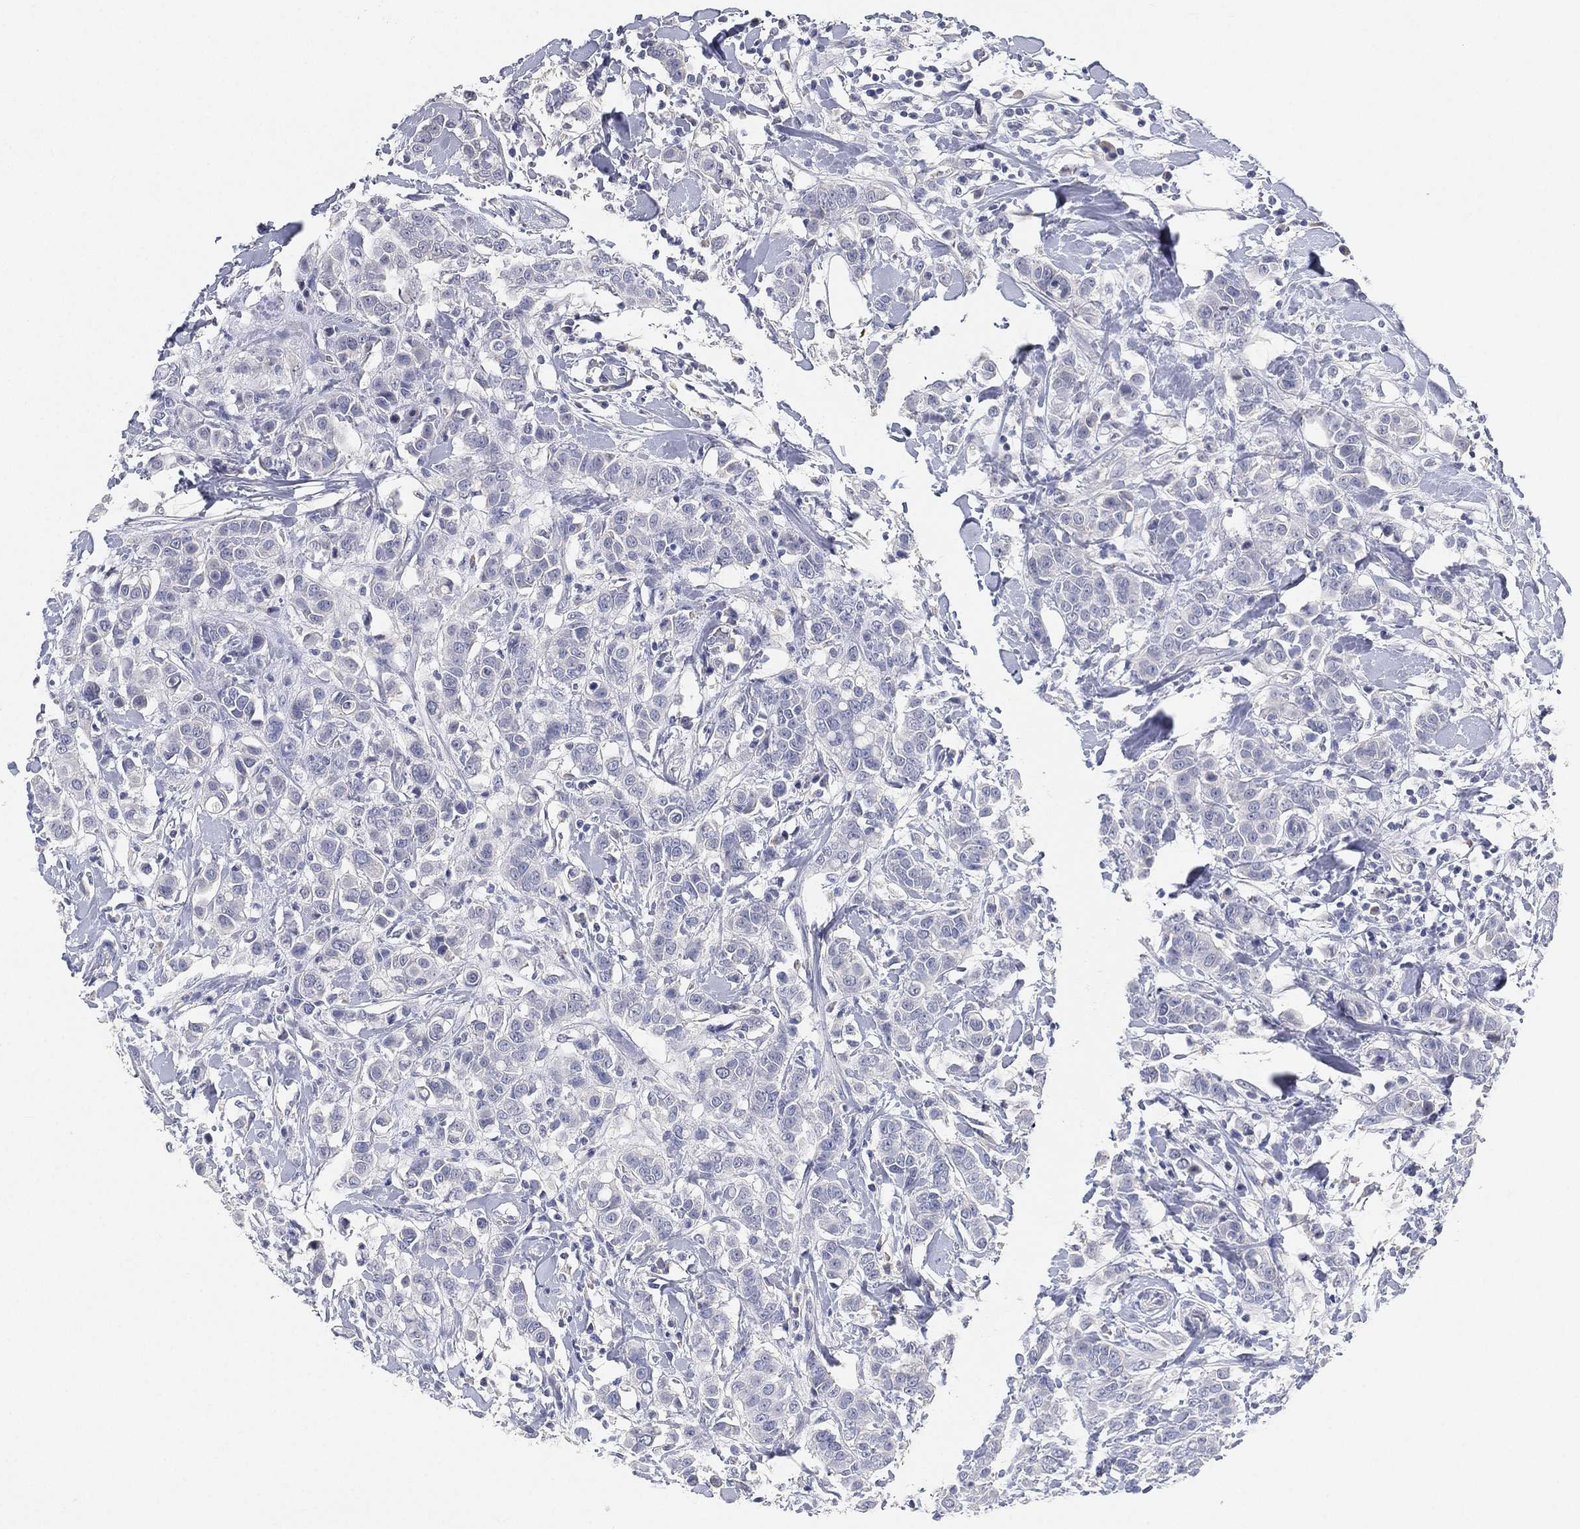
{"staining": {"intensity": "negative", "quantity": "none", "location": "none"}, "tissue": "breast cancer", "cell_type": "Tumor cells", "image_type": "cancer", "snomed": [{"axis": "morphology", "description": "Duct carcinoma"}, {"axis": "topography", "description": "Breast"}], "caption": "An immunohistochemistry (IHC) micrograph of infiltrating ductal carcinoma (breast) is shown. There is no staining in tumor cells of infiltrating ductal carcinoma (breast).", "gene": "FAM187B", "patient": {"sex": "female", "age": 27}}